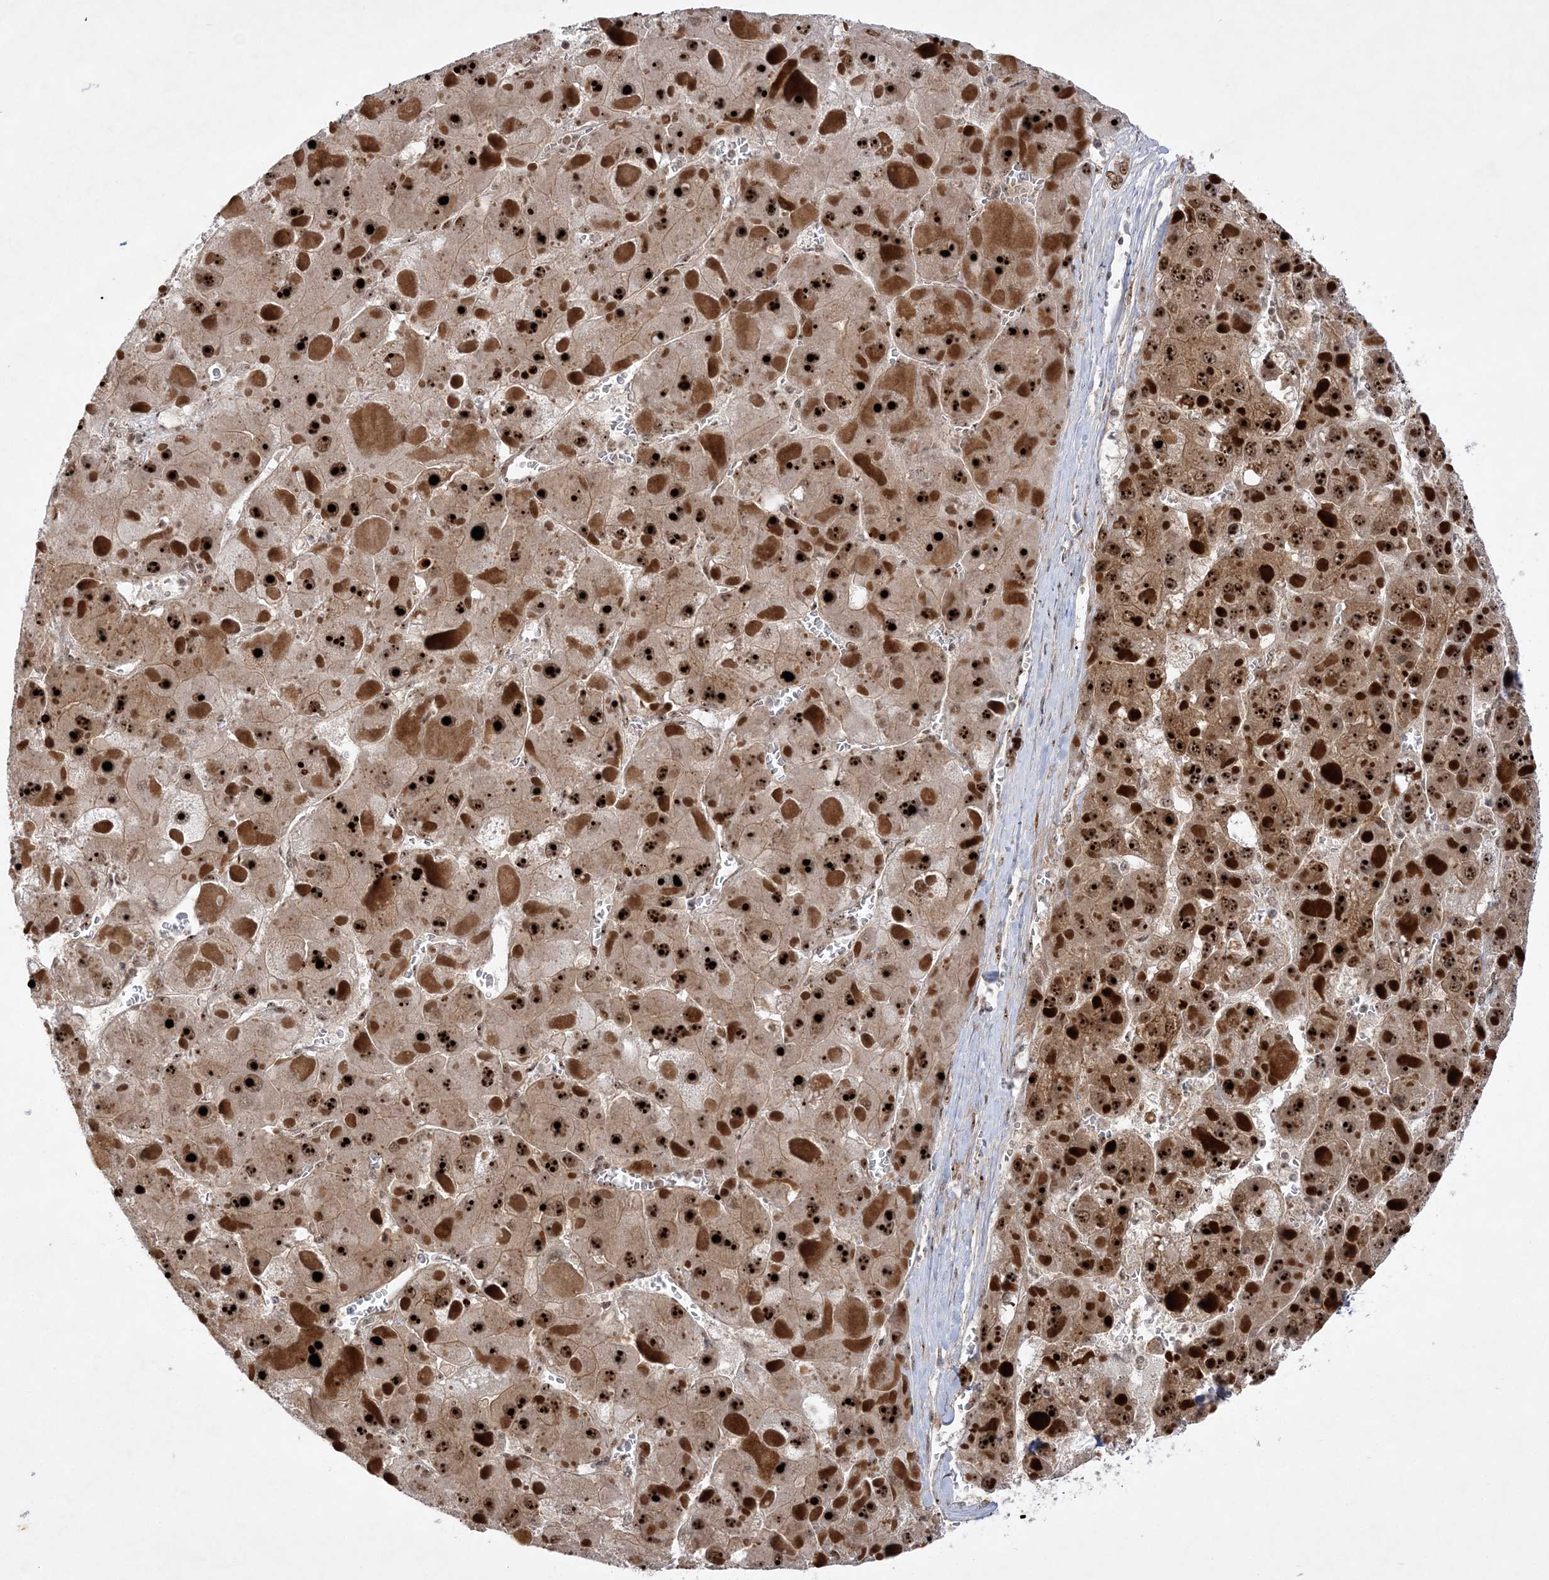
{"staining": {"intensity": "strong", "quantity": ">75%", "location": "cytoplasmic/membranous,nuclear"}, "tissue": "liver cancer", "cell_type": "Tumor cells", "image_type": "cancer", "snomed": [{"axis": "morphology", "description": "Carcinoma, Hepatocellular, NOS"}, {"axis": "topography", "description": "Liver"}], "caption": "Immunohistochemical staining of human liver hepatocellular carcinoma reveals high levels of strong cytoplasmic/membranous and nuclear protein expression in about >75% of tumor cells.", "gene": "NPM3", "patient": {"sex": "female", "age": 73}}